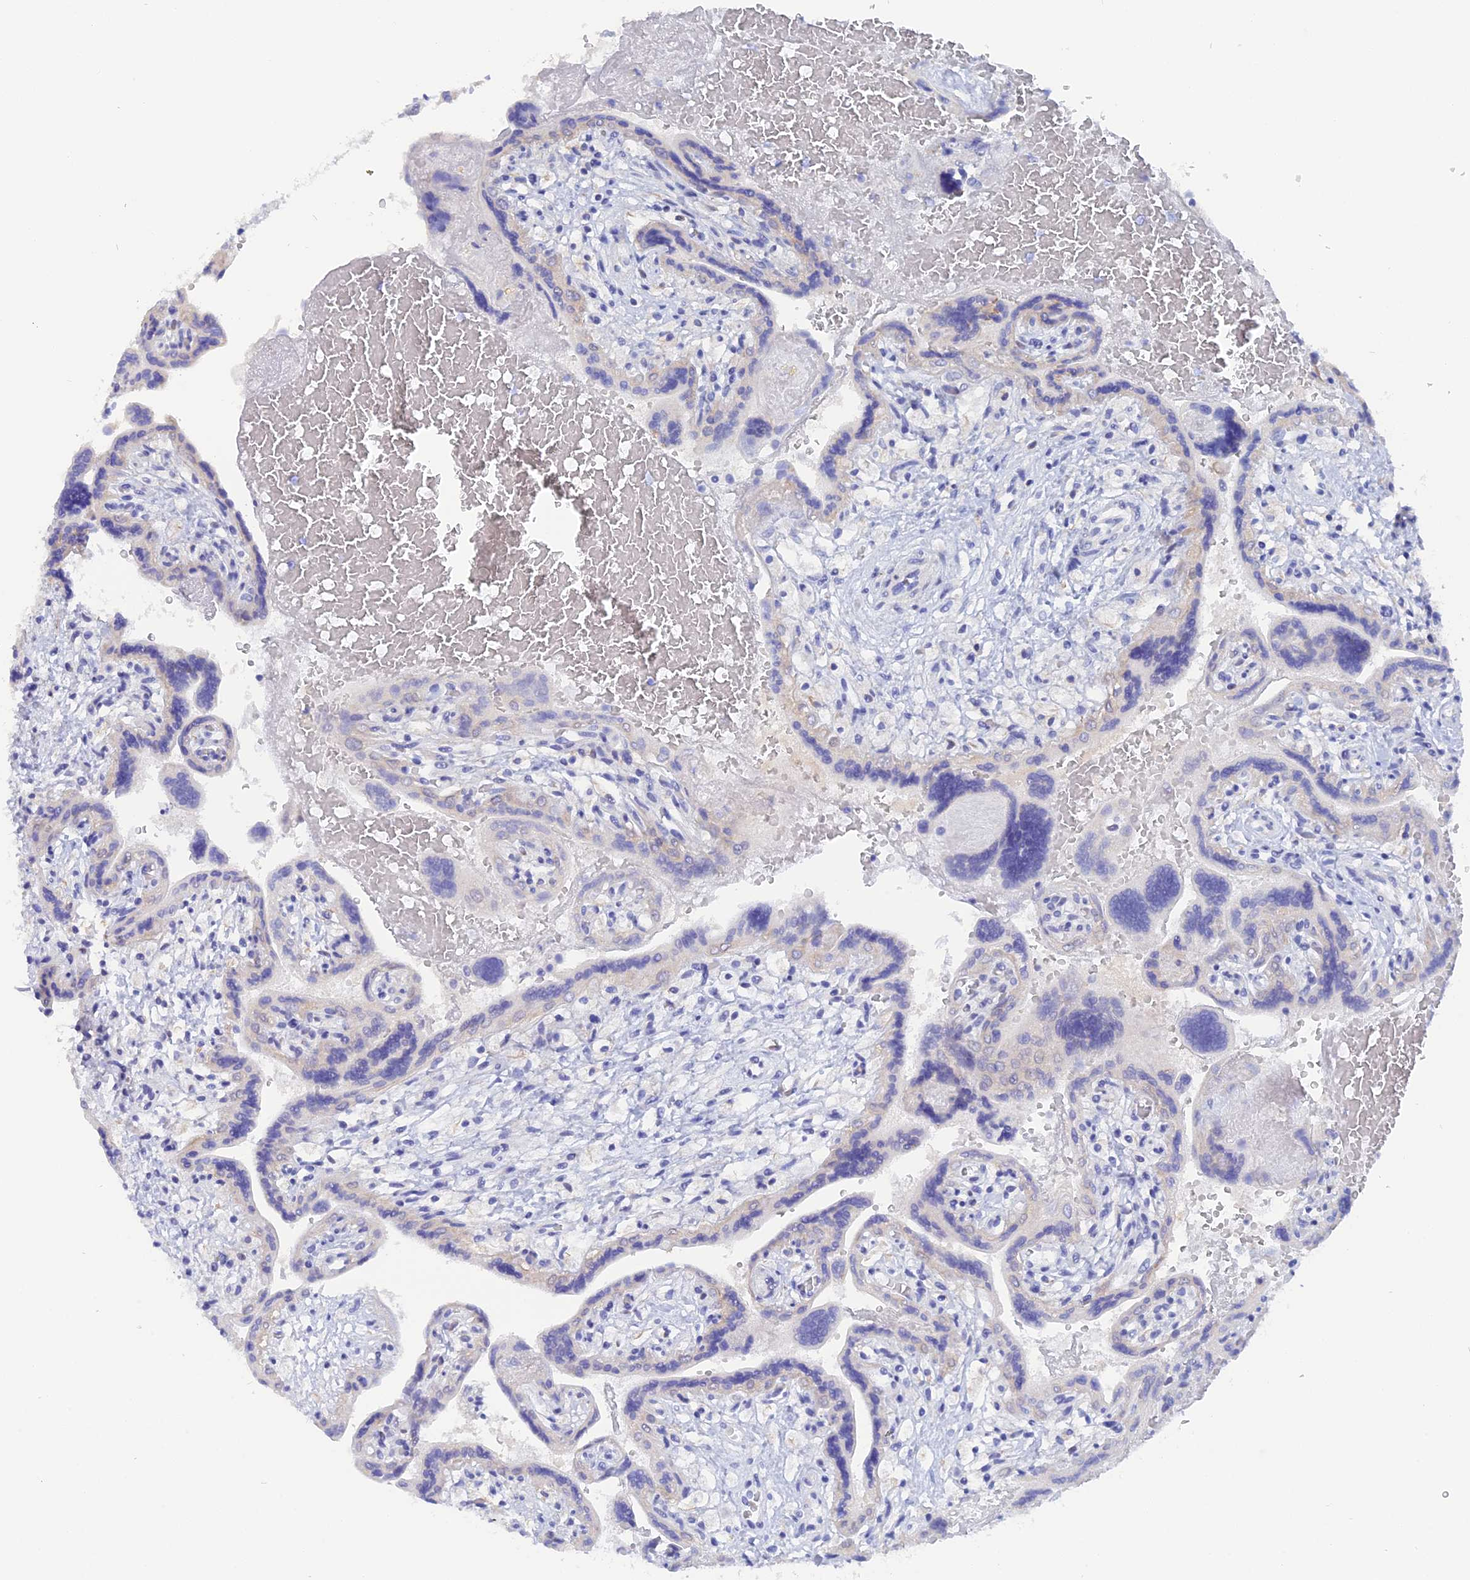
{"staining": {"intensity": "weak", "quantity": "25%-75%", "location": "cytoplasmic/membranous"}, "tissue": "placenta", "cell_type": "Trophoblastic cells", "image_type": "normal", "snomed": [{"axis": "morphology", "description": "Normal tissue, NOS"}, {"axis": "topography", "description": "Placenta"}], "caption": "Immunohistochemical staining of unremarkable human placenta shows 25%-75% levels of weak cytoplasmic/membranous protein expression in about 25%-75% of trophoblastic cells. The protein is stained brown, and the nuclei are stained in blue (DAB IHC with brightfield microscopy, high magnification).", "gene": "DACT3", "patient": {"sex": "female", "age": 37}}